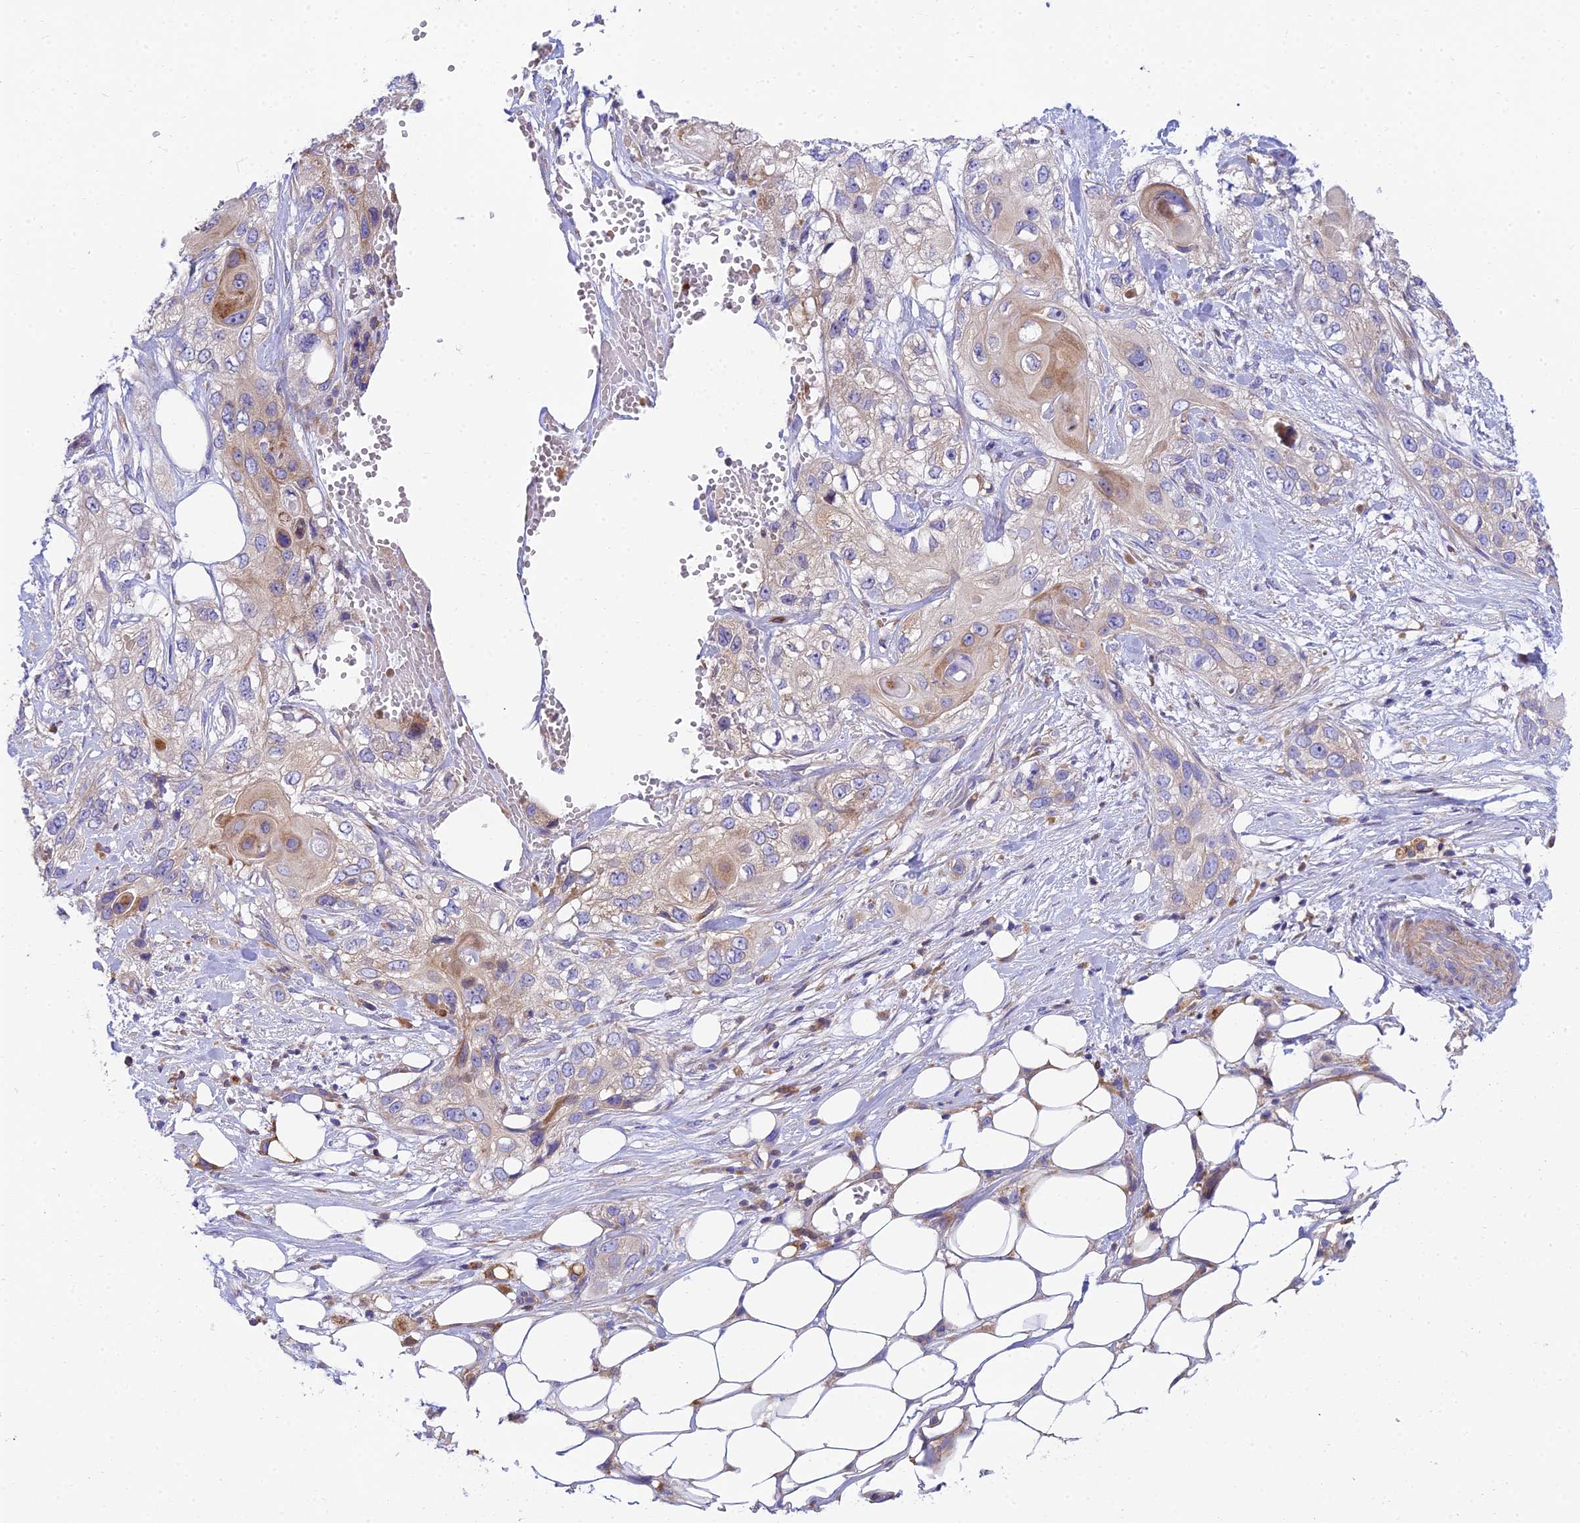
{"staining": {"intensity": "moderate", "quantity": "<25%", "location": "cytoplasmic/membranous"}, "tissue": "skin cancer", "cell_type": "Tumor cells", "image_type": "cancer", "snomed": [{"axis": "morphology", "description": "Normal tissue, NOS"}, {"axis": "morphology", "description": "Squamous cell carcinoma, NOS"}, {"axis": "topography", "description": "Skin"}], "caption": "A histopathology image of human skin squamous cell carcinoma stained for a protein demonstrates moderate cytoplasmic/membranous brown staining in tumor cells. (Stains: DAB in brown, nuclei in blue, Microscopy: brightfield microscopy at high magnification).", "gene": "CLCN7", "patient": {"sex": "male", "age": 72}}